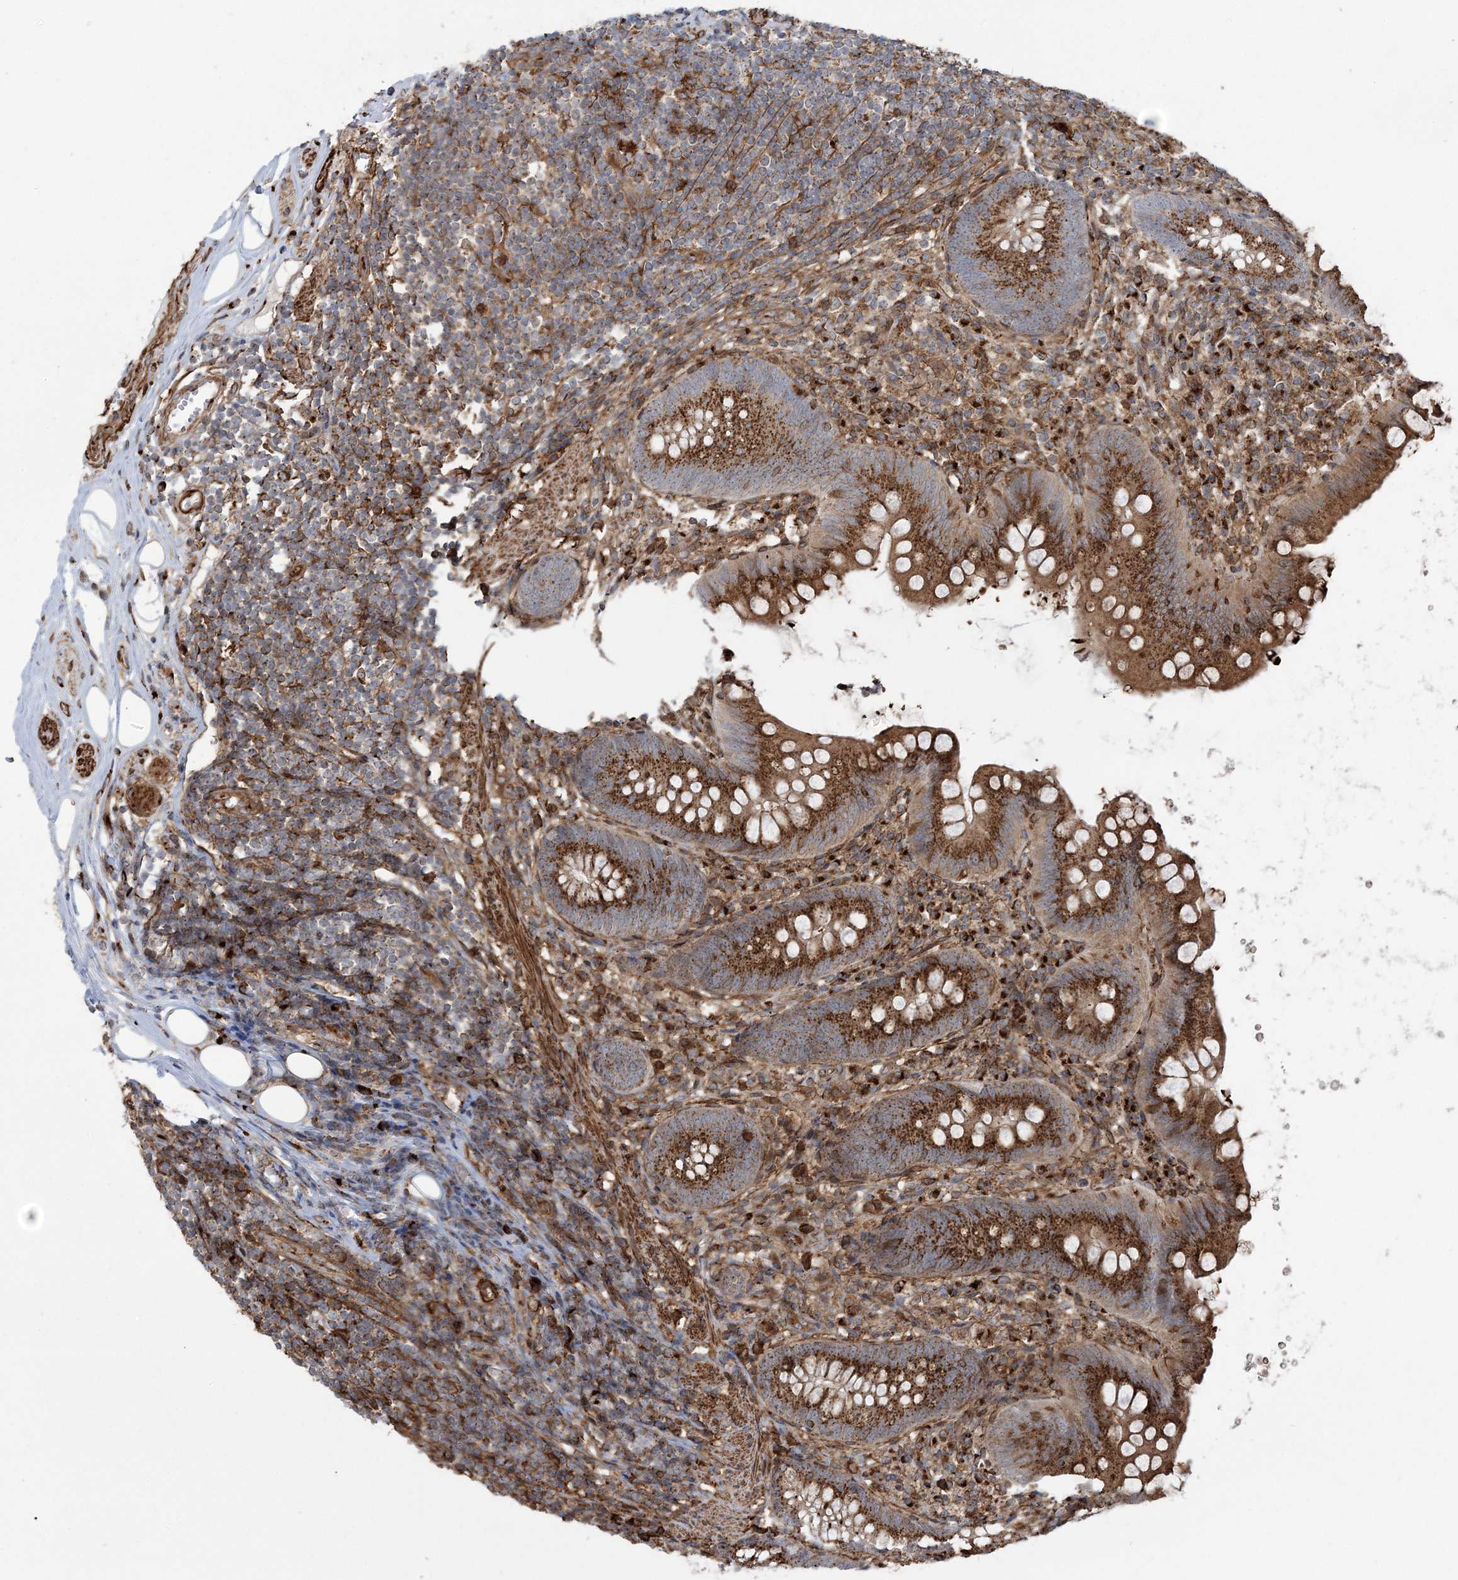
{"staining": {"intensity": "strong", "quantity": ">75%", "location": "cytoplasmic/membranous"}, "tissue": "appendix", "cell_type": "Glandular cells", "image_type": "normal", "snomed": [{"axis": "morphology", "description": "Normal tissue, NOS"}, {"axis": "topography", "description": "Appendix"}], "caption": "Appendix stained with immunohistochemistry demonstrates strong cytoplasmic/membranous expression in approximately >75% of glandular cells. (IHC, brightfield microscopy, high magnification).", "gene": "TRAF3IP2", "patient": {"sex": "female", "age": 62}}